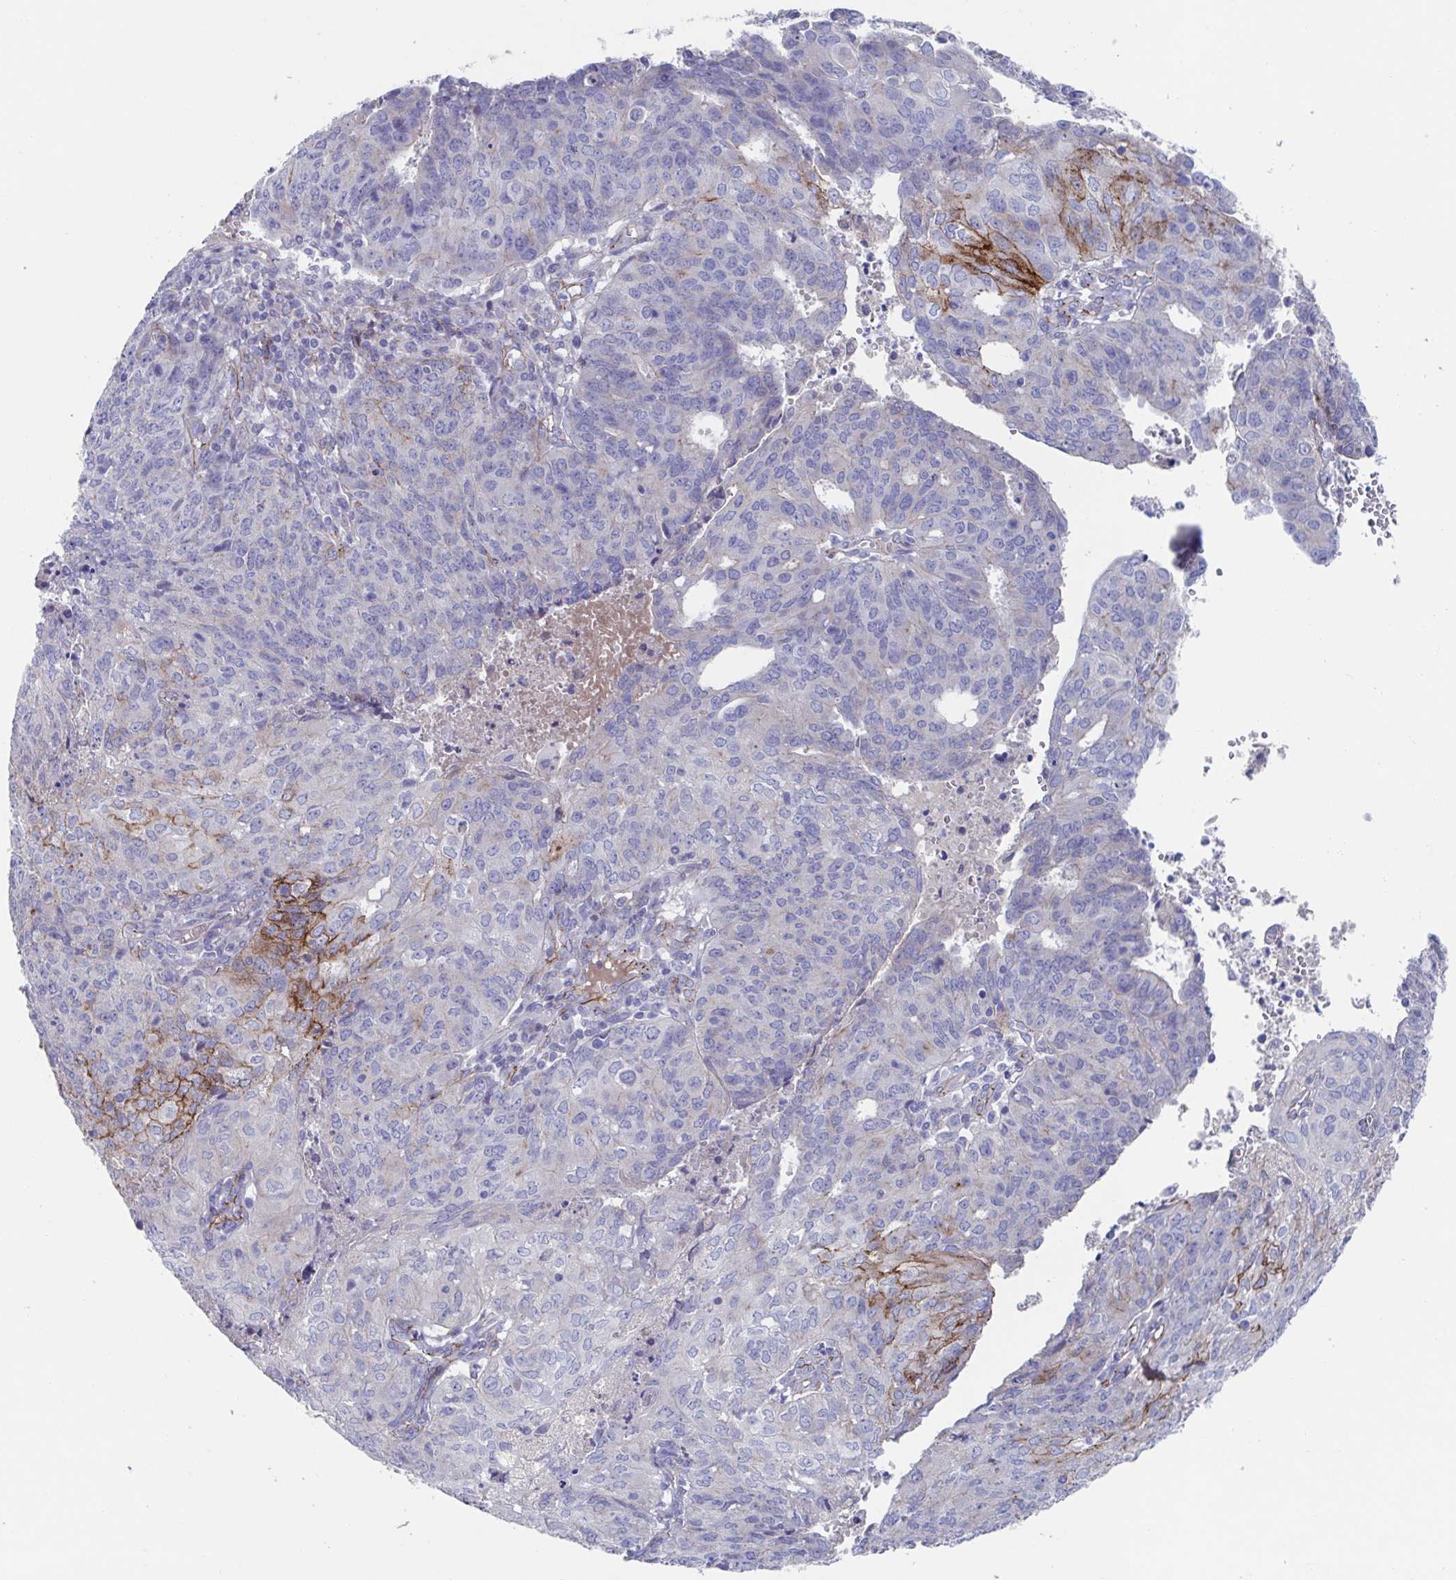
{"staining": {"intensity": "strong", "quantity": "<25%", "location": "cytoplasmic/membranous"}, "tissue": "endometrial cancer", "cell_type": "Tumor cells", "image_type": "cancer", "snomed": [{"axis": "morphology", "description": "Adenocarcinoma, NOS"}, {"axis": "topography", "description": "Endometrium"}], "caption": "IHC of human endometrial cancer (adenocarcinoma) reveals medium levels of strong cytoplasmic/membranous expression in about <25% of tumor cells. (Brightfield microscopy of DAB IHC at high magnification).", "gene": "CDH2", "patient": {"sex": "female", "age": 82}}